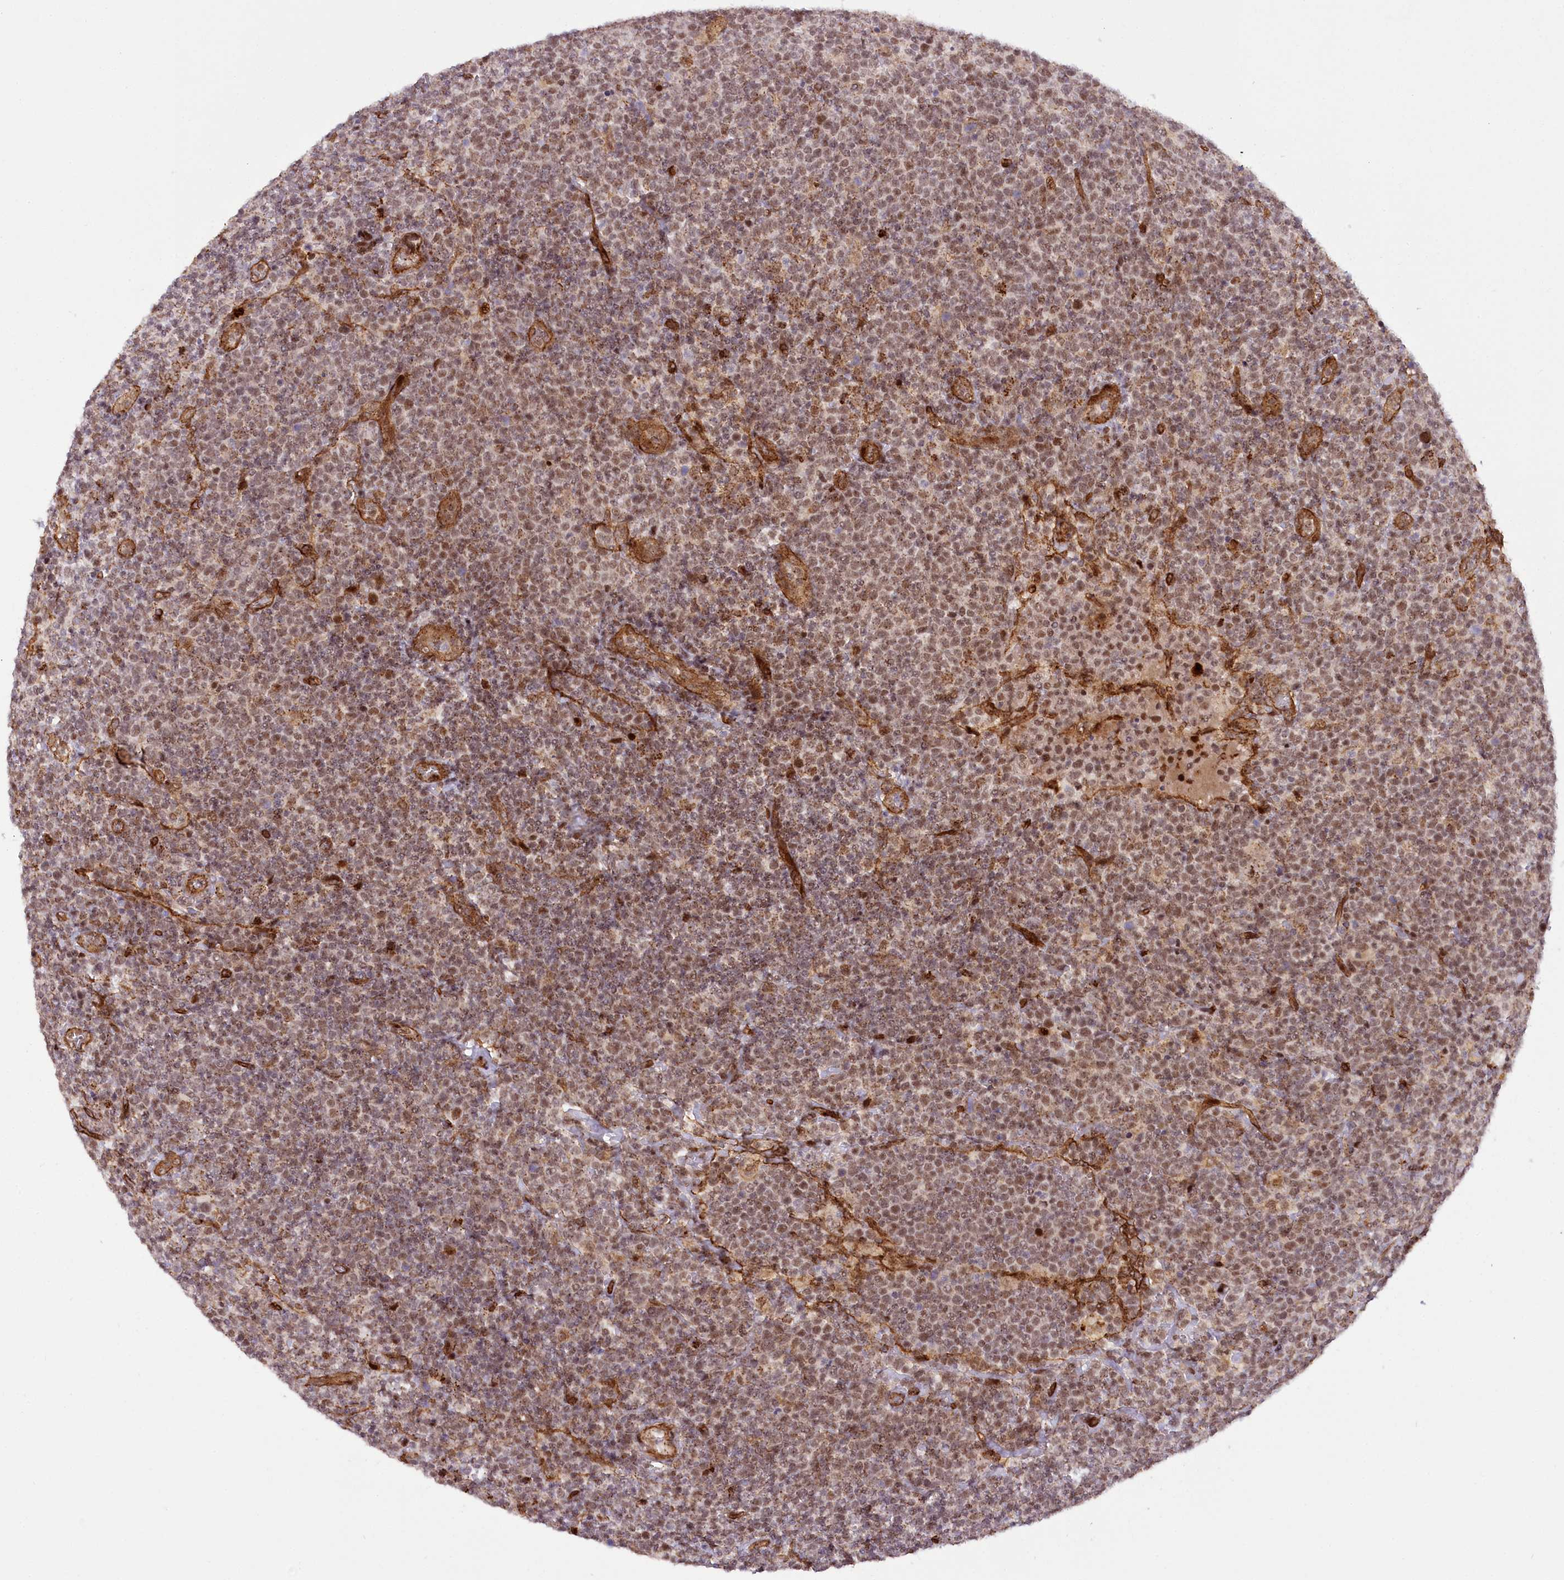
{"staining": {"intensity": "moderate", "quantity": ">75%", "location": "cytoplasmic/membranous,nuclear"}, "tissue": "lymphoma", "cell_type": "Tumor cells", "image_type": "cancer", "snomed": [{"axis": "morphology", "description": "Malignant lymphoma, non-Hodgkin's type, High grade"}, {"axis": "topography", "description": "Lymph node"}], "caption": "Protein staining by immunohistochemistry (IHC) displays moderate cytoplasmic/membranous and nuclear staining in about >75% of tumor cells in malignant lymphoma, non-Hodgkin's type (high-grade).", "gene": "COPG1", "patient": {"sex": "male", "age": 61}}